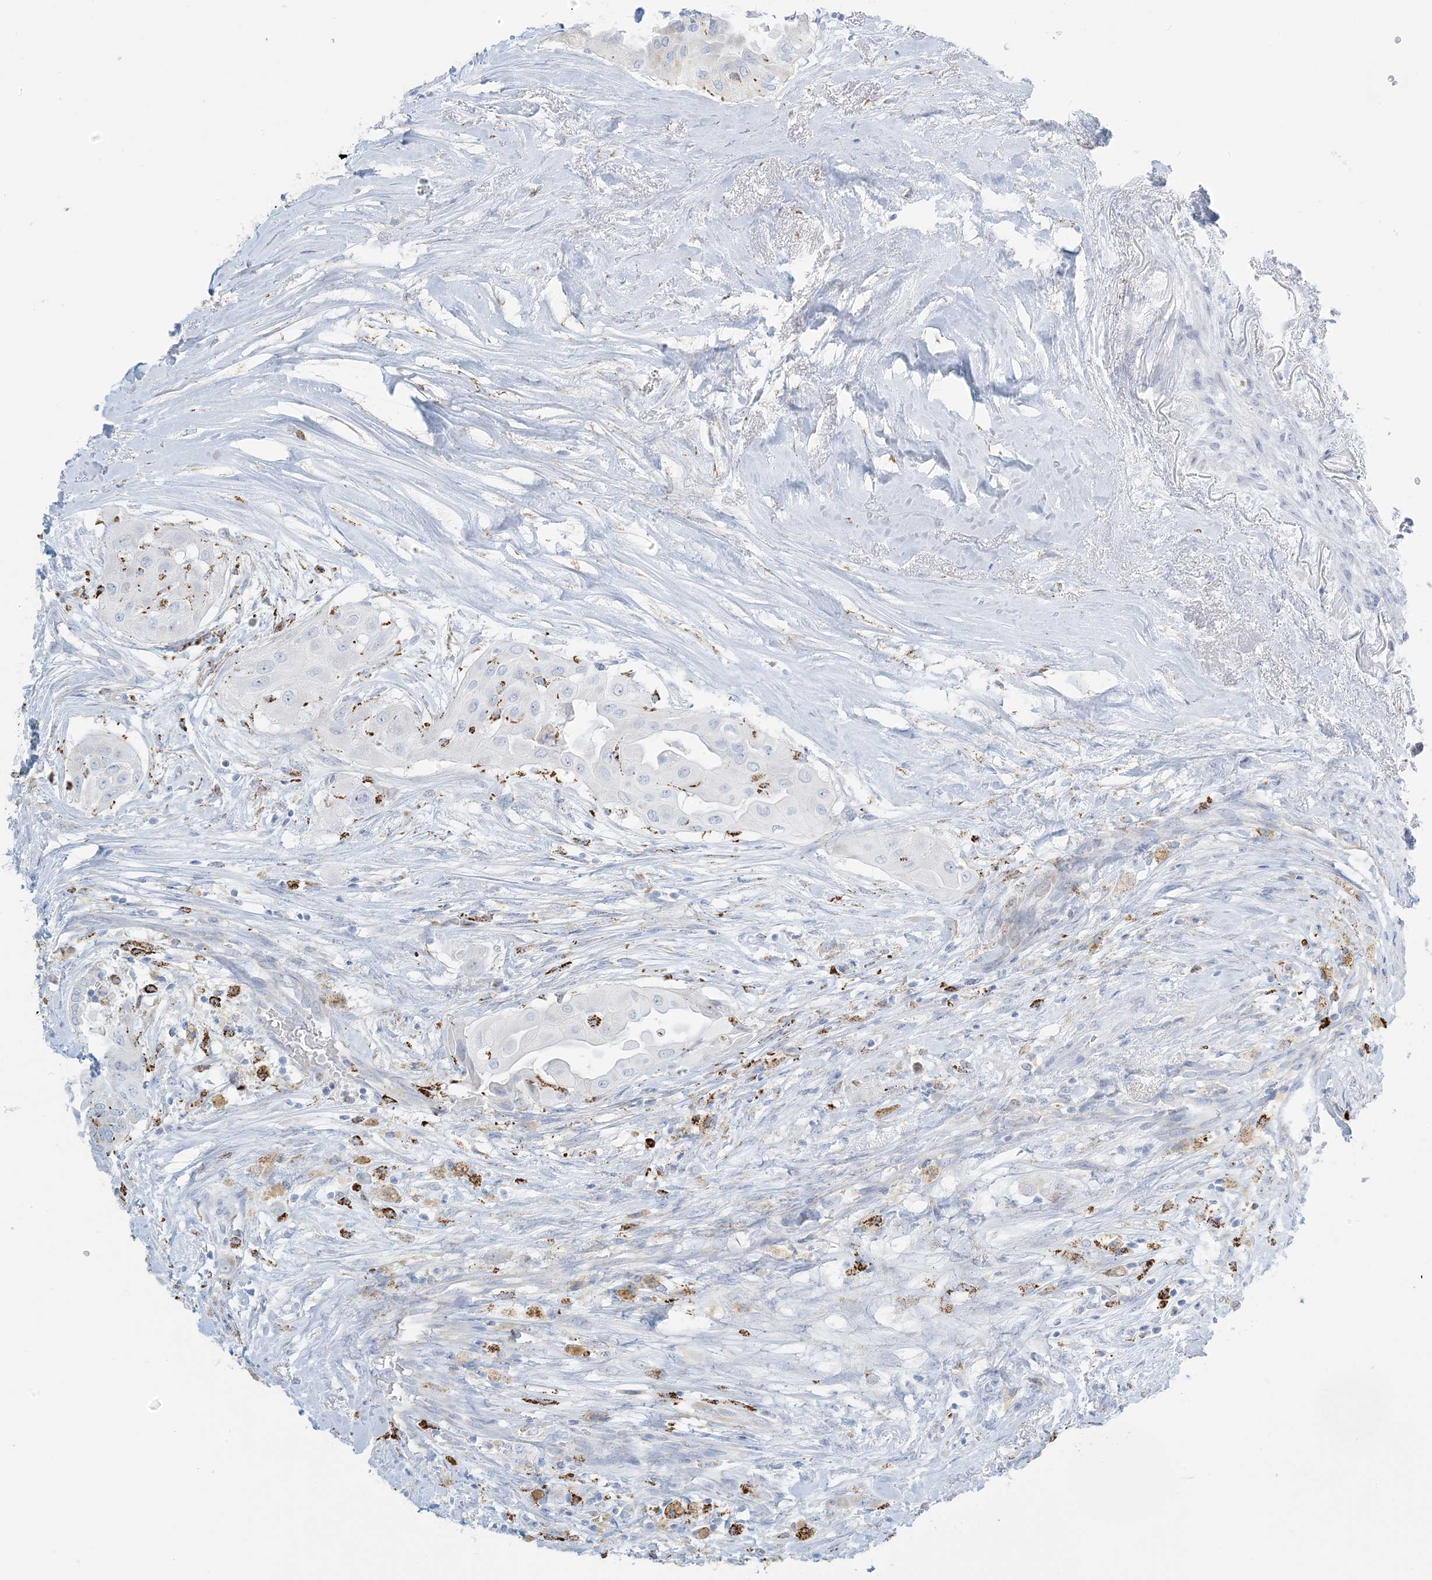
{"staining": {"intensity": "negative", "quantity": "none", "location": "none"}, "tissue": "thyroid cancer", "cell_type": "Tumor cells", "image_type": "cancer", "snomed": [{"axis": "morphology", "description": "Papillary adenocarcinoma, NOS"}, {"axis": "topography", "description": "Thyroid gland"}], "caption": "Thyroid cancer (papillary adenocarcinoma) was stained to show a protein in brown. There is no significant expression in tumor cells.", "gene": "ZDHHC4", "patient": {"sex": "female", "age": 59}}